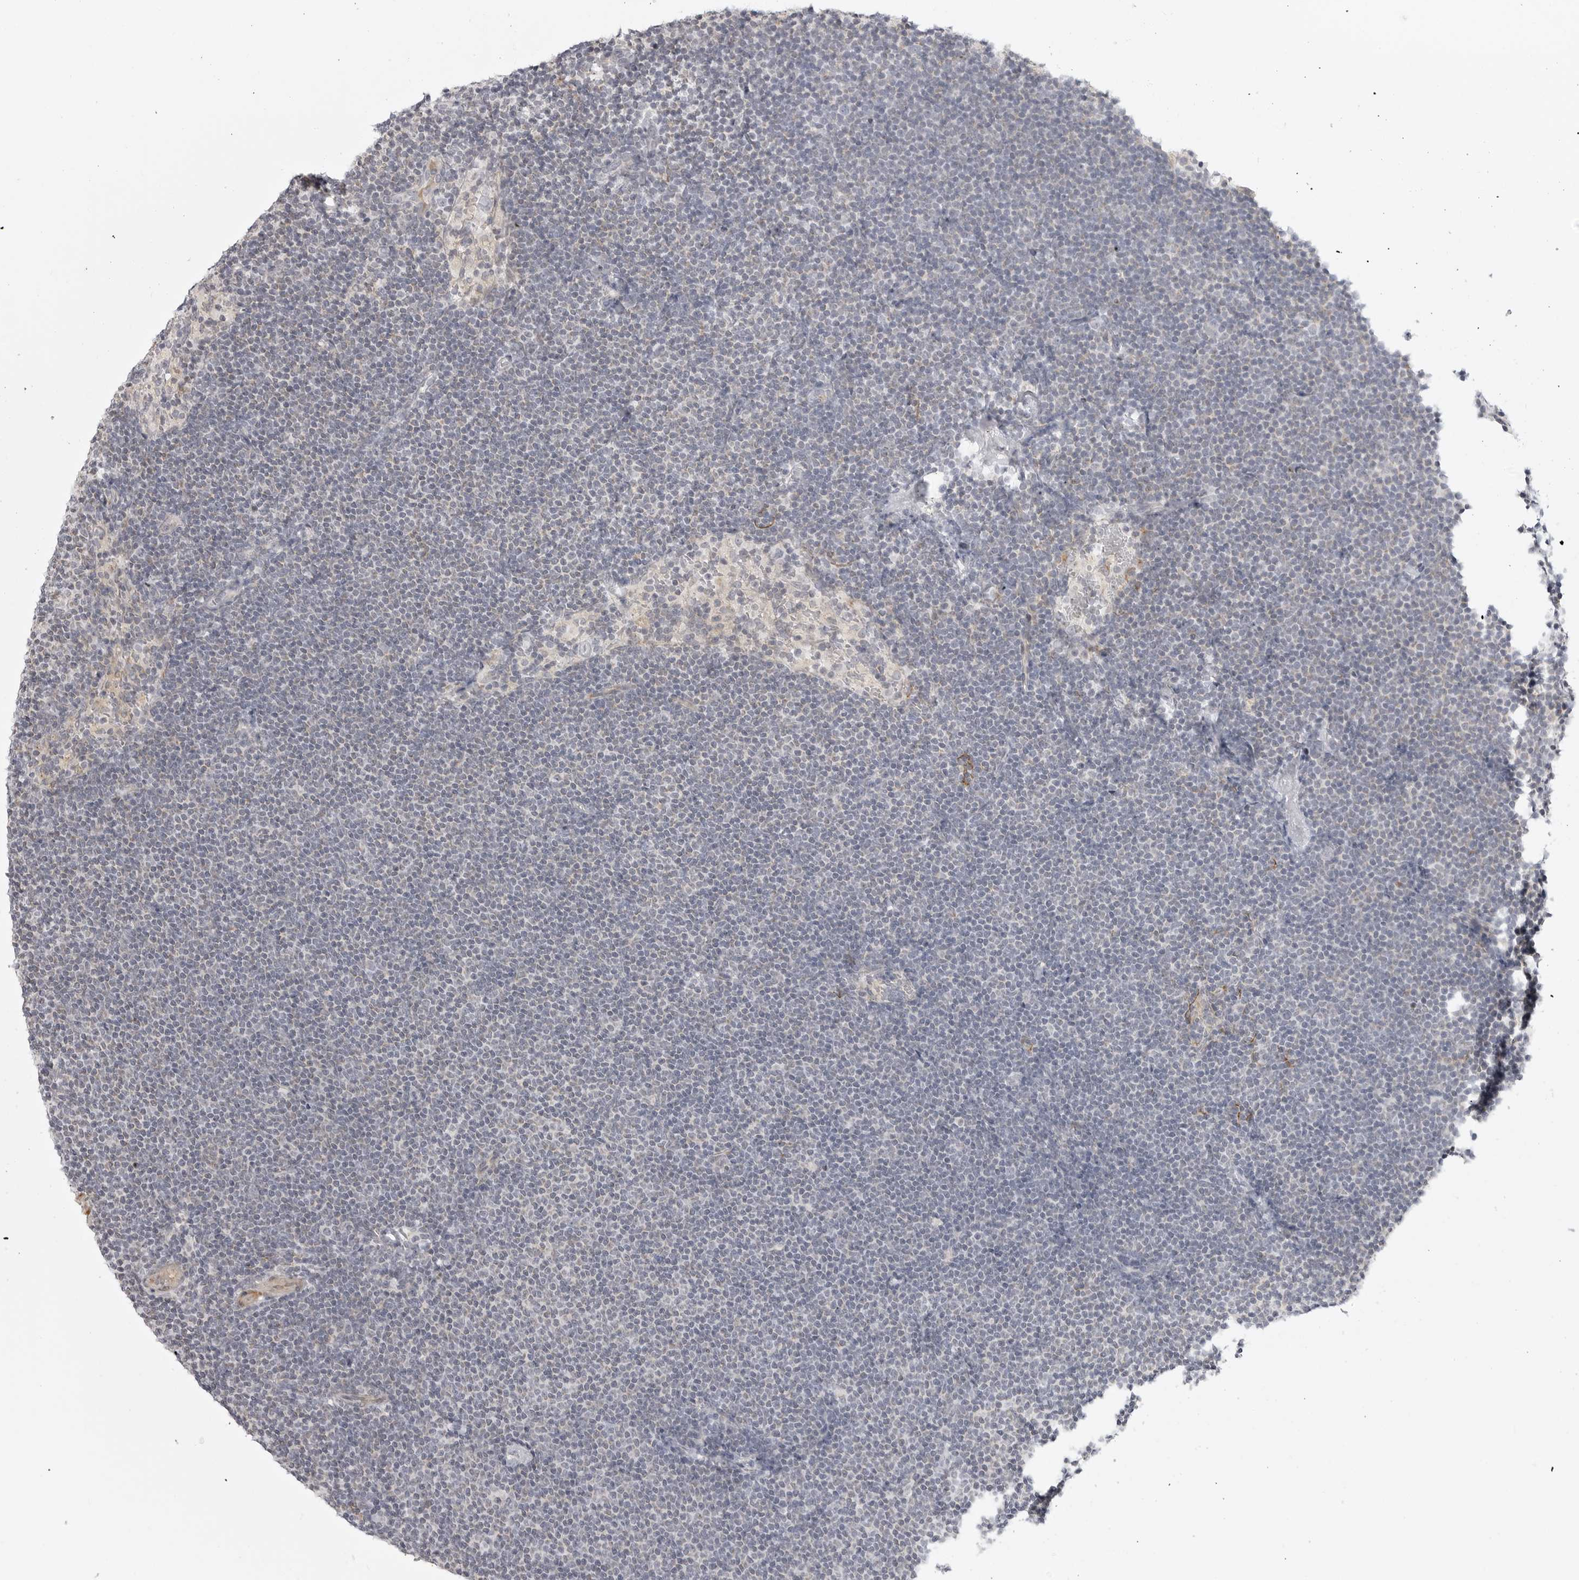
{"staining": {"intensity": "negative", "quantity": "none", "location": "none"}, "tissue": "lymphoma", "cell_type": "Tumor cells", "image_type": "cancer", "snomed": [{"axis": "morphology", "description": "Malignant lymphoma, non-Hodgkin's type, Low grade"}, {"axis": "topography", "description": "Lymph node"}], "caption": "Immunohistochemical staining of malignant lymphoma, non-Hodgkin's type (low-grade) reveals no significant expression in tumor cells.", "gene": "MAP7D1", "patient": {"sex": "female", "age": 53}}